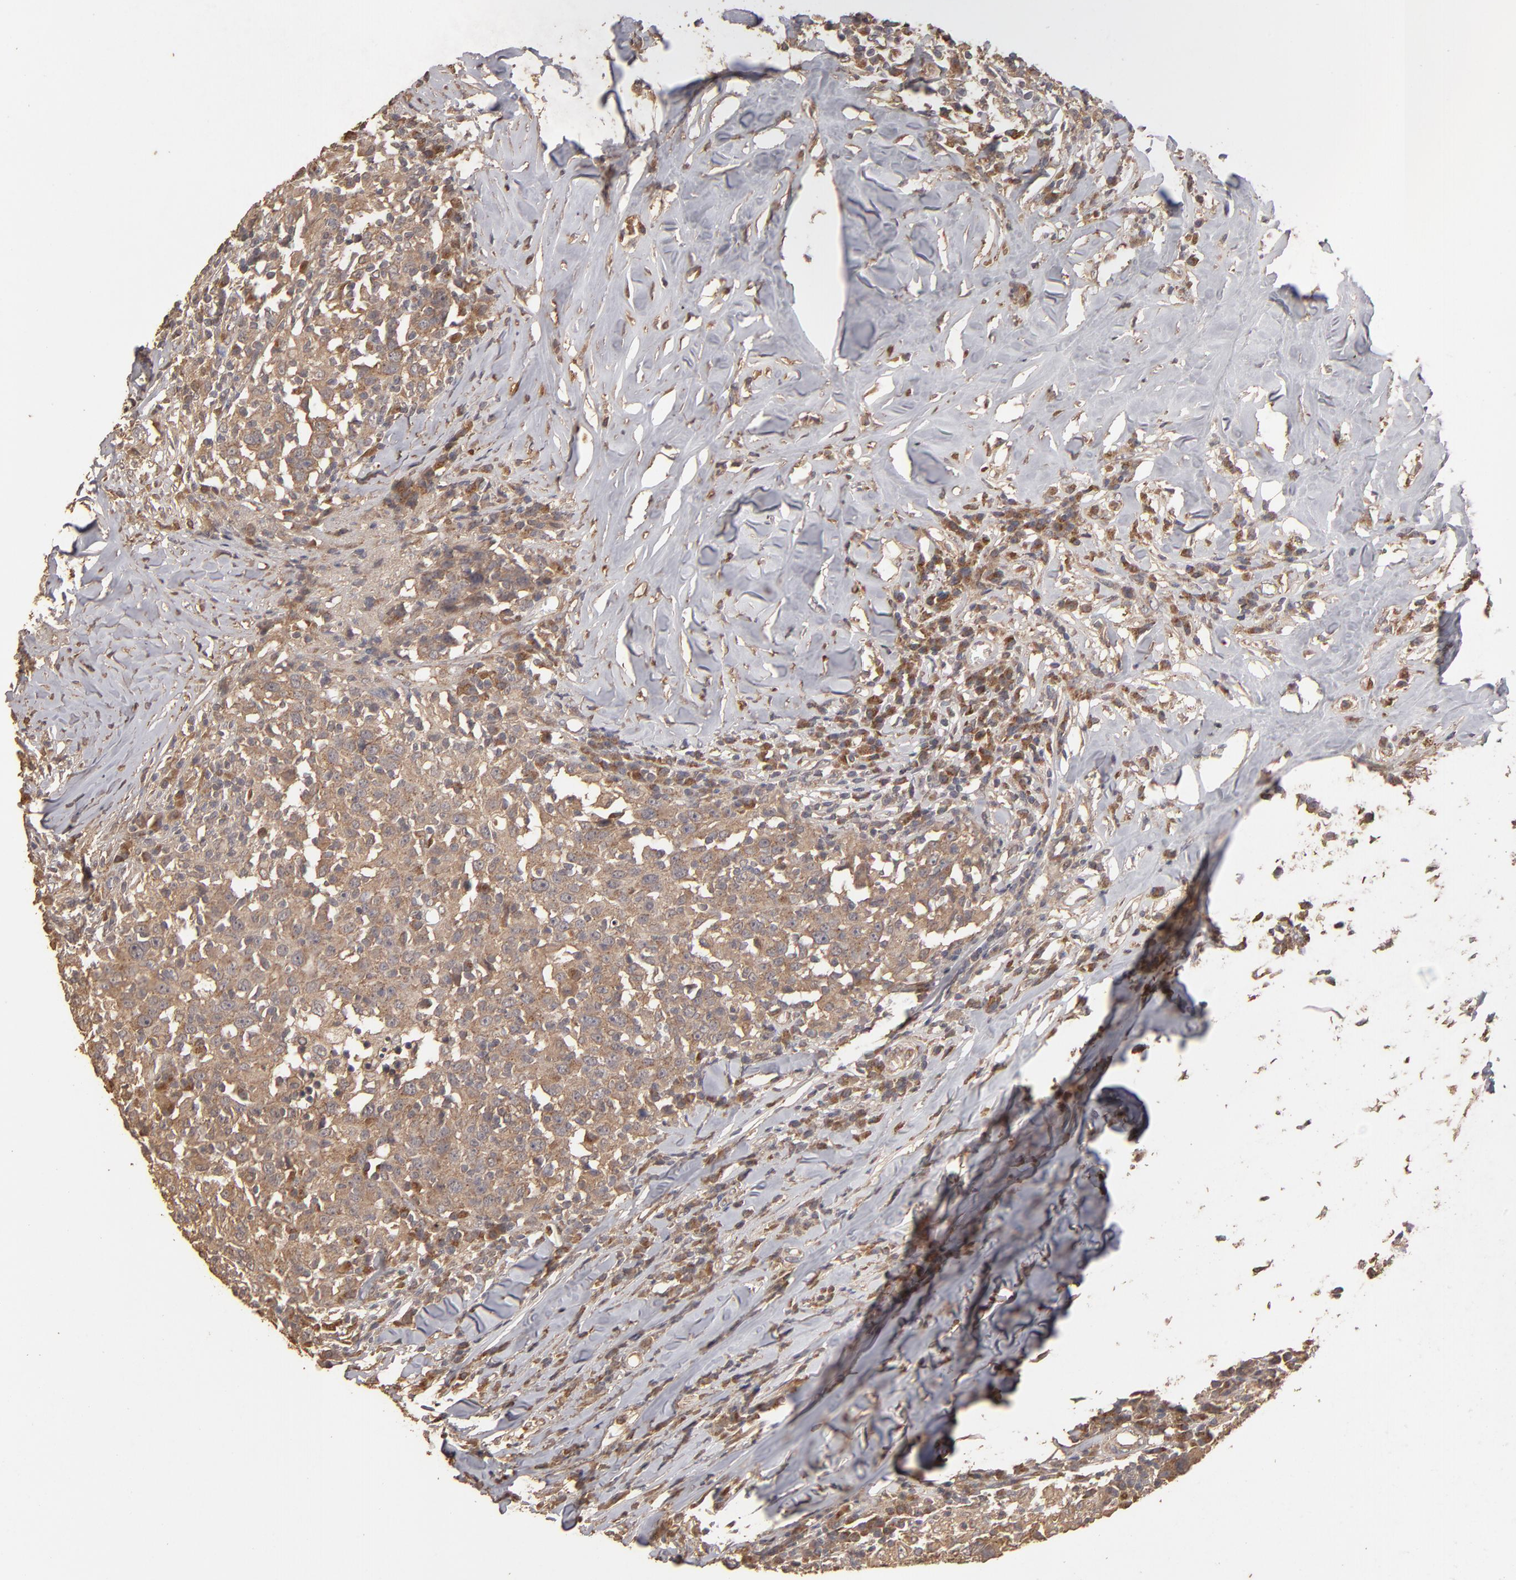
{"staining": {"intensity": "moderate", "quantity": ">75%", "location": "cytoplasmic/membranous"}, "tissue": "head and neck cancer", "cell_type": "Tumor cells", "image_type": "cancer", "snomed": [{"axis": "morphology", "description": "Adenocarcinoma, NOS"}, {"axis": "topography", "description": "Salivary gland"}, {"axis": "topography", "description": "Head-Neck"}], "caption": "Adenocarcinoma (head and neck) tissue displays moderate cytoplasmic/membranous expression in about >75% of tumor cells (brown staining indicates protein expression, while blue staining denotes nuclei).", "gene": "MMP2", "patient": {"sex": "female", "age": 65}}